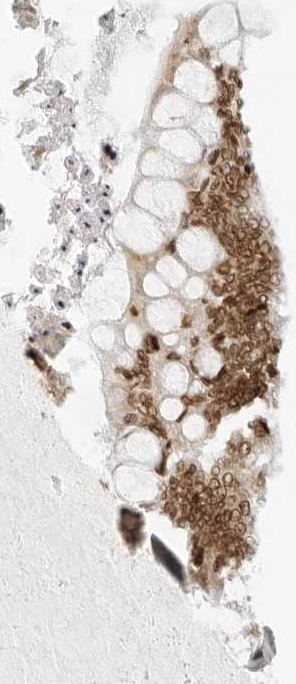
{"staining": {"intensity": "moderate", "quantity": ">75%", "location": "nuclear"}, "tissue": "ovarian cancer", "cell_type": "Tumor cells", "image_type": "cancer", "snomed": [{"axis": "morphology", "description": "Cystadenocarcinoma, mucinous, NOS"}, {"axis": "topography", "description": "Ovary"}], "caption": "Ovarian cancer stained with immunohistochemistry (IHC) demonstrates moderate nuclear staining in approximately >75% of tumor cells. (DAB (3,3'-diaminobenzidine) = brown stain, brightfield microscopy at high magnification).", "gene": "RCC1", "patient": {"sex": "female", "age": 61}}